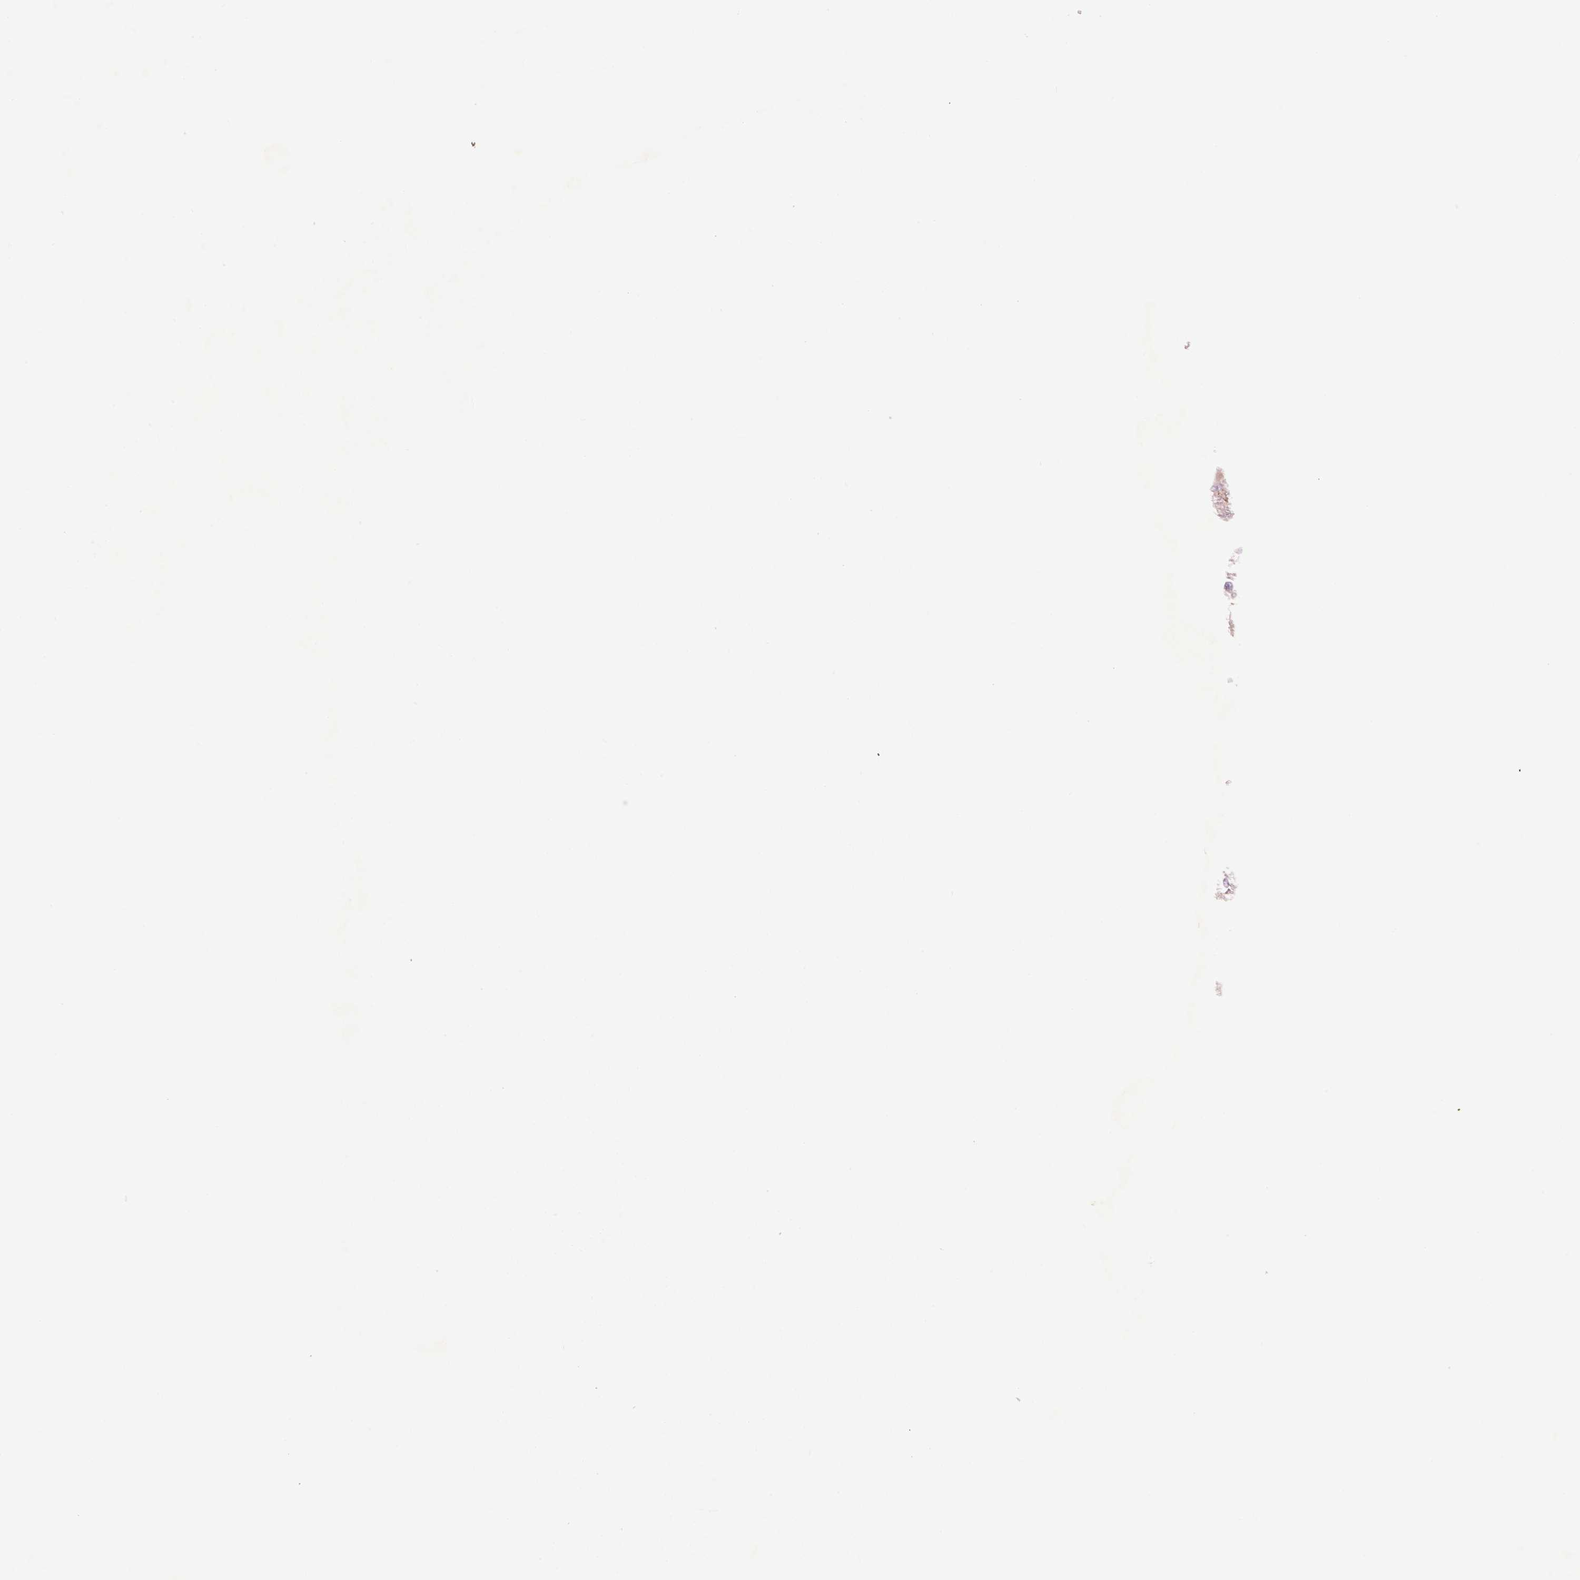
{"staining": {"intensity": "negative", "quantity": "none", "location": "none"}, "tissue": "glioma", "cell_type": "Tumor cells", "image_type": "cancer", "snomed": [{"axis": "morphology", "description": "Glioma, malignant, High grade"}, {"axis": "topography", "description": "Cerebral cortex"}], "caption": "Malignant glioma (high-grade) was stained to show a protein in brown. There is no significant positivity in tumor cells.", "gene": "SDCBP2", "patient": {"sex": "male", "age": 79}}